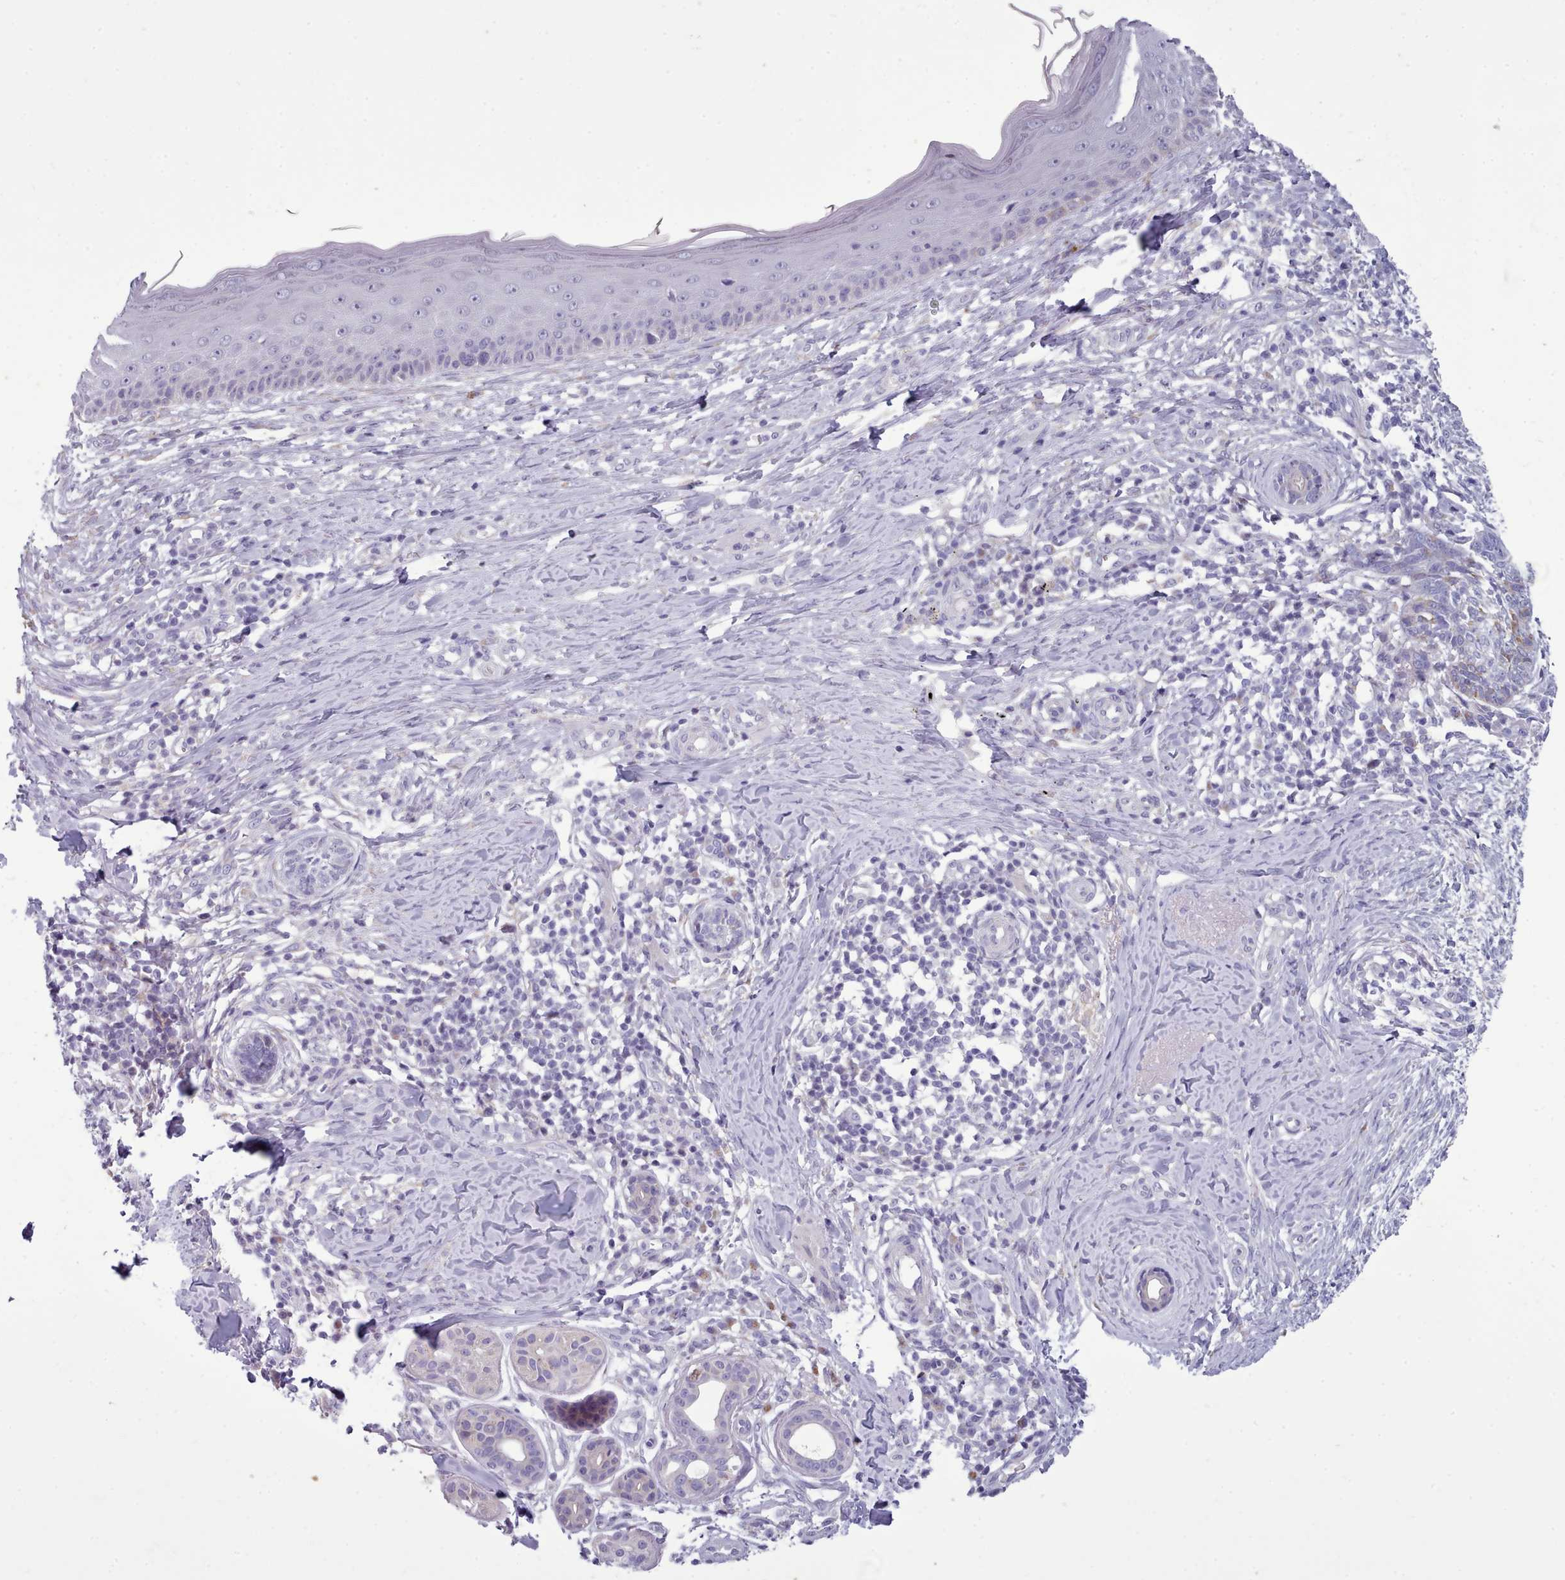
{"staining": {"intensity": "negative", "quantity": "none", "location": "none"}, "tissue": "skin cancer", "cell_type": "Tumor cells", "image_type": "cancer", "snomed": [{"axis": "morphology", "description": "Basal cell carcinoma"}, {"axis": "topography", "description": "Skin"}], "caption": "Immunohistochemistry photomicrograph of neoplastic tissue: human skin cancer stained with DAB shows no significant protein staining in tumor cells.", "gene": "MYRFL", "patient": {"sex": "male", "age": 73}}